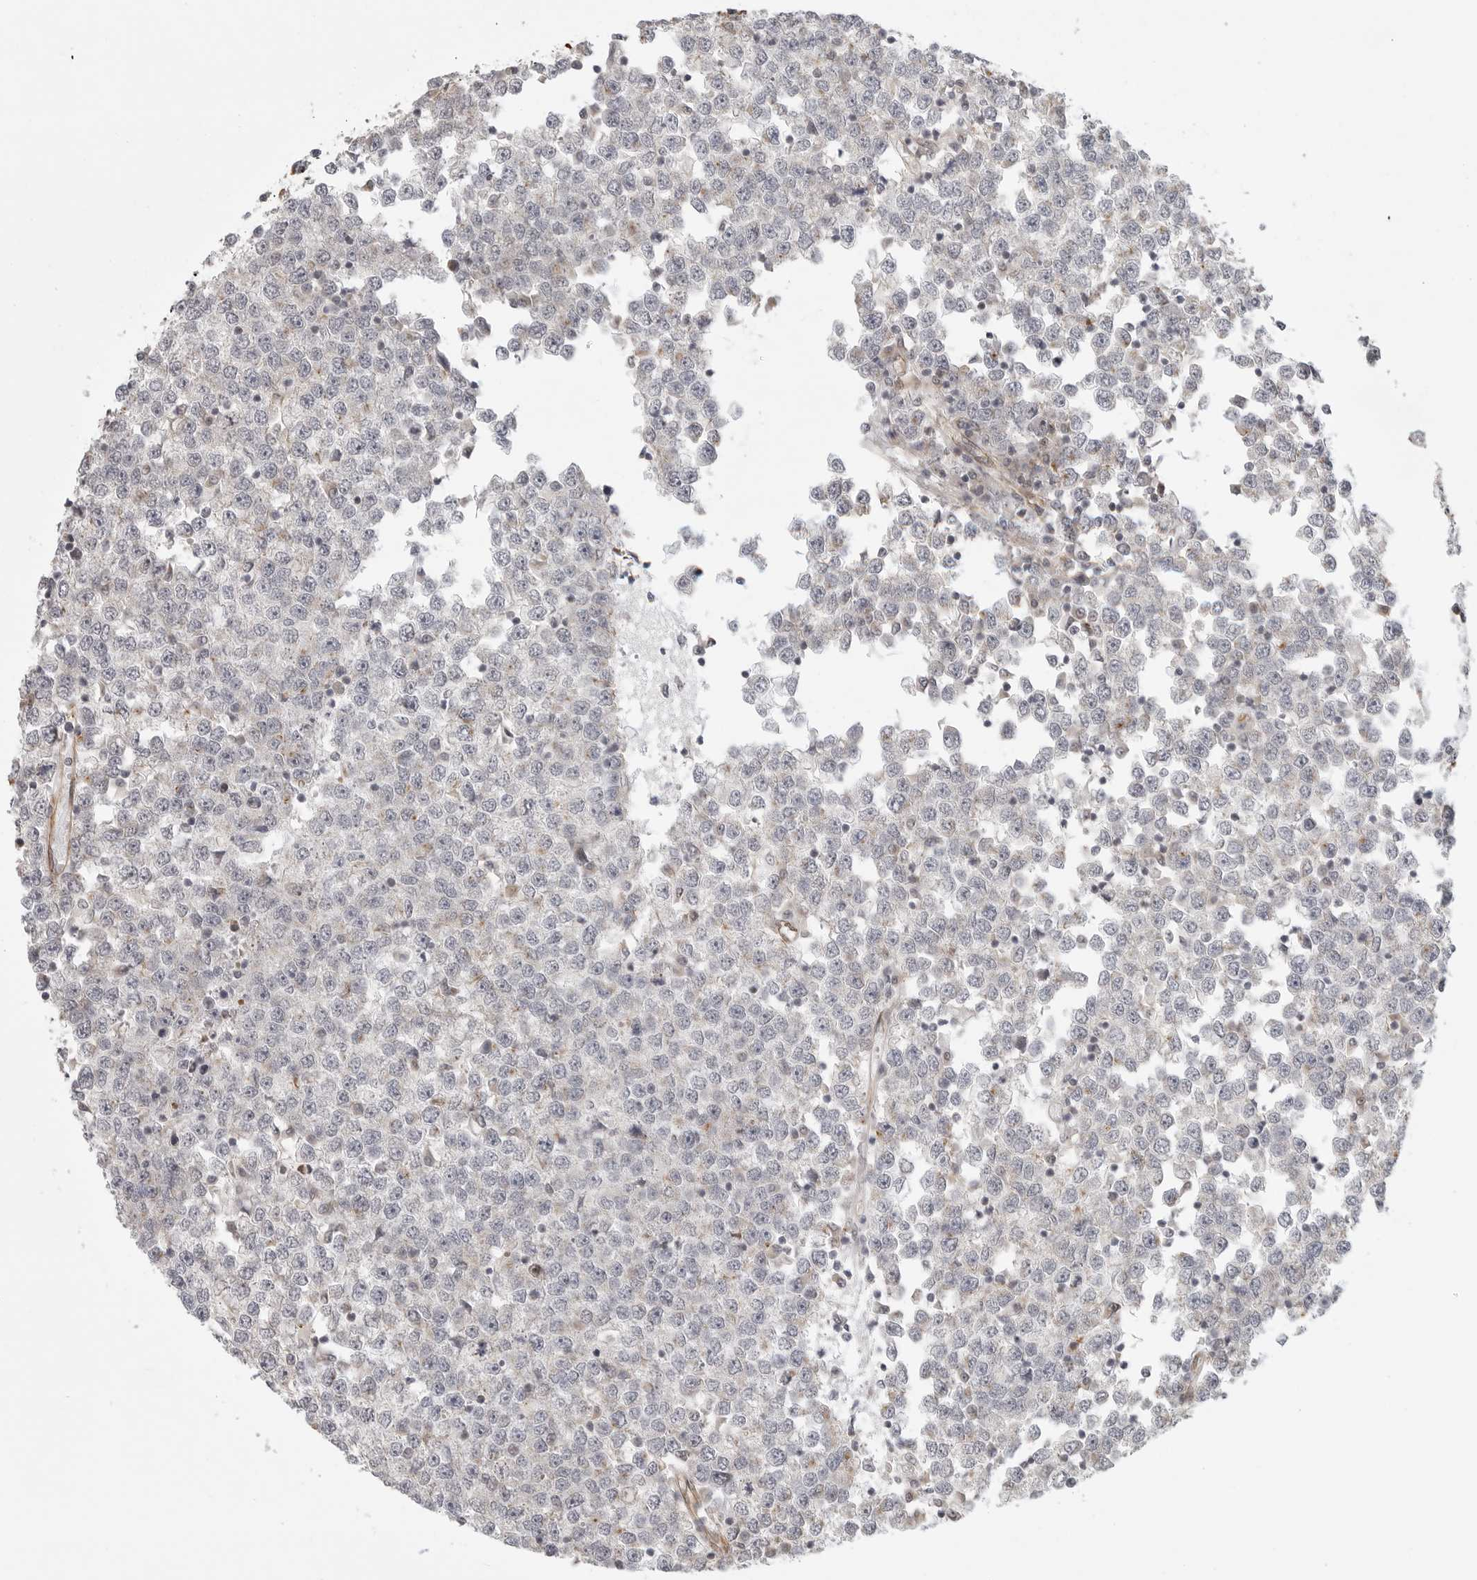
{"staining": {"intensity": "negative", "quantity": "none", "location": "none"}, "tissue": "testis cancer", "cell_type": "Tumor cells", "image_type": "cancer", "snomed": [{"axis": "morphology", "description": "Seminoma, NOS"}, {"axis": "topography", "description": "Testis"}], "caption": "IHC of testis cancer (seminoma) exhibits no positivity in tumor cells. (DAB immunohistochemistry (IHC), high magnification).", "gene": "ATOH7", "patient": {"sex": "male", "age": 65}}